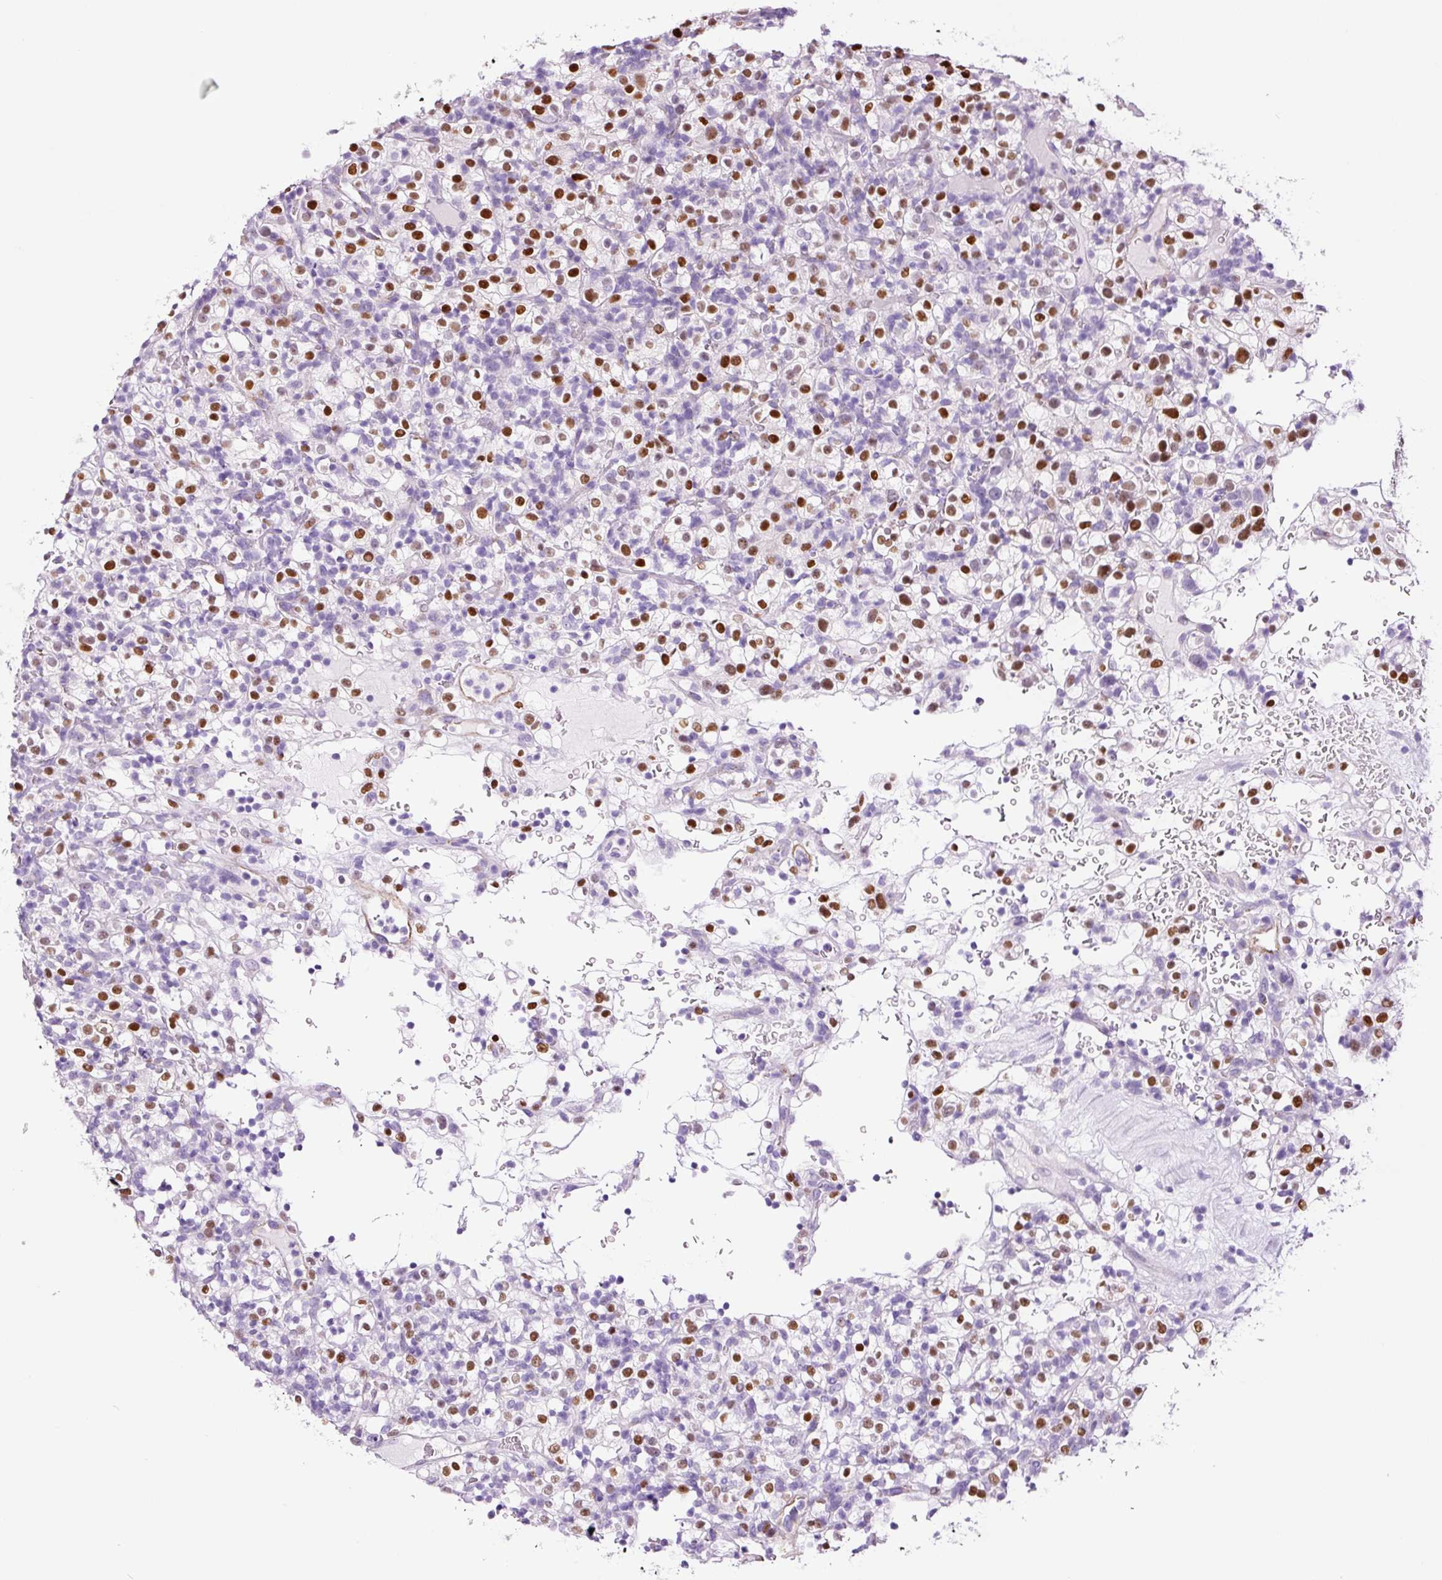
{"staining": {"intensity": "strong", "quantity": "25%-75%", "location": "nuclear"}, "tissue": "renal cancer", "cell_type": "Tumor cells", "image_type": "cancer", "snomed": [{"axis": "morphology", "description": "Normal tissue, NOS"}, {"axis": "morphology", "description": "Adenocarcinoma, NOS"}, {"axis": "topography", "description": "Kidney"}], "caption": "Immunohistochemical staining of renal cancer reveals high levels of strong nuclear expression in approximately 25%-75% of tumor cells.", "gene": "ADSS1", "patient": {"sex": "female", "age": 72}}